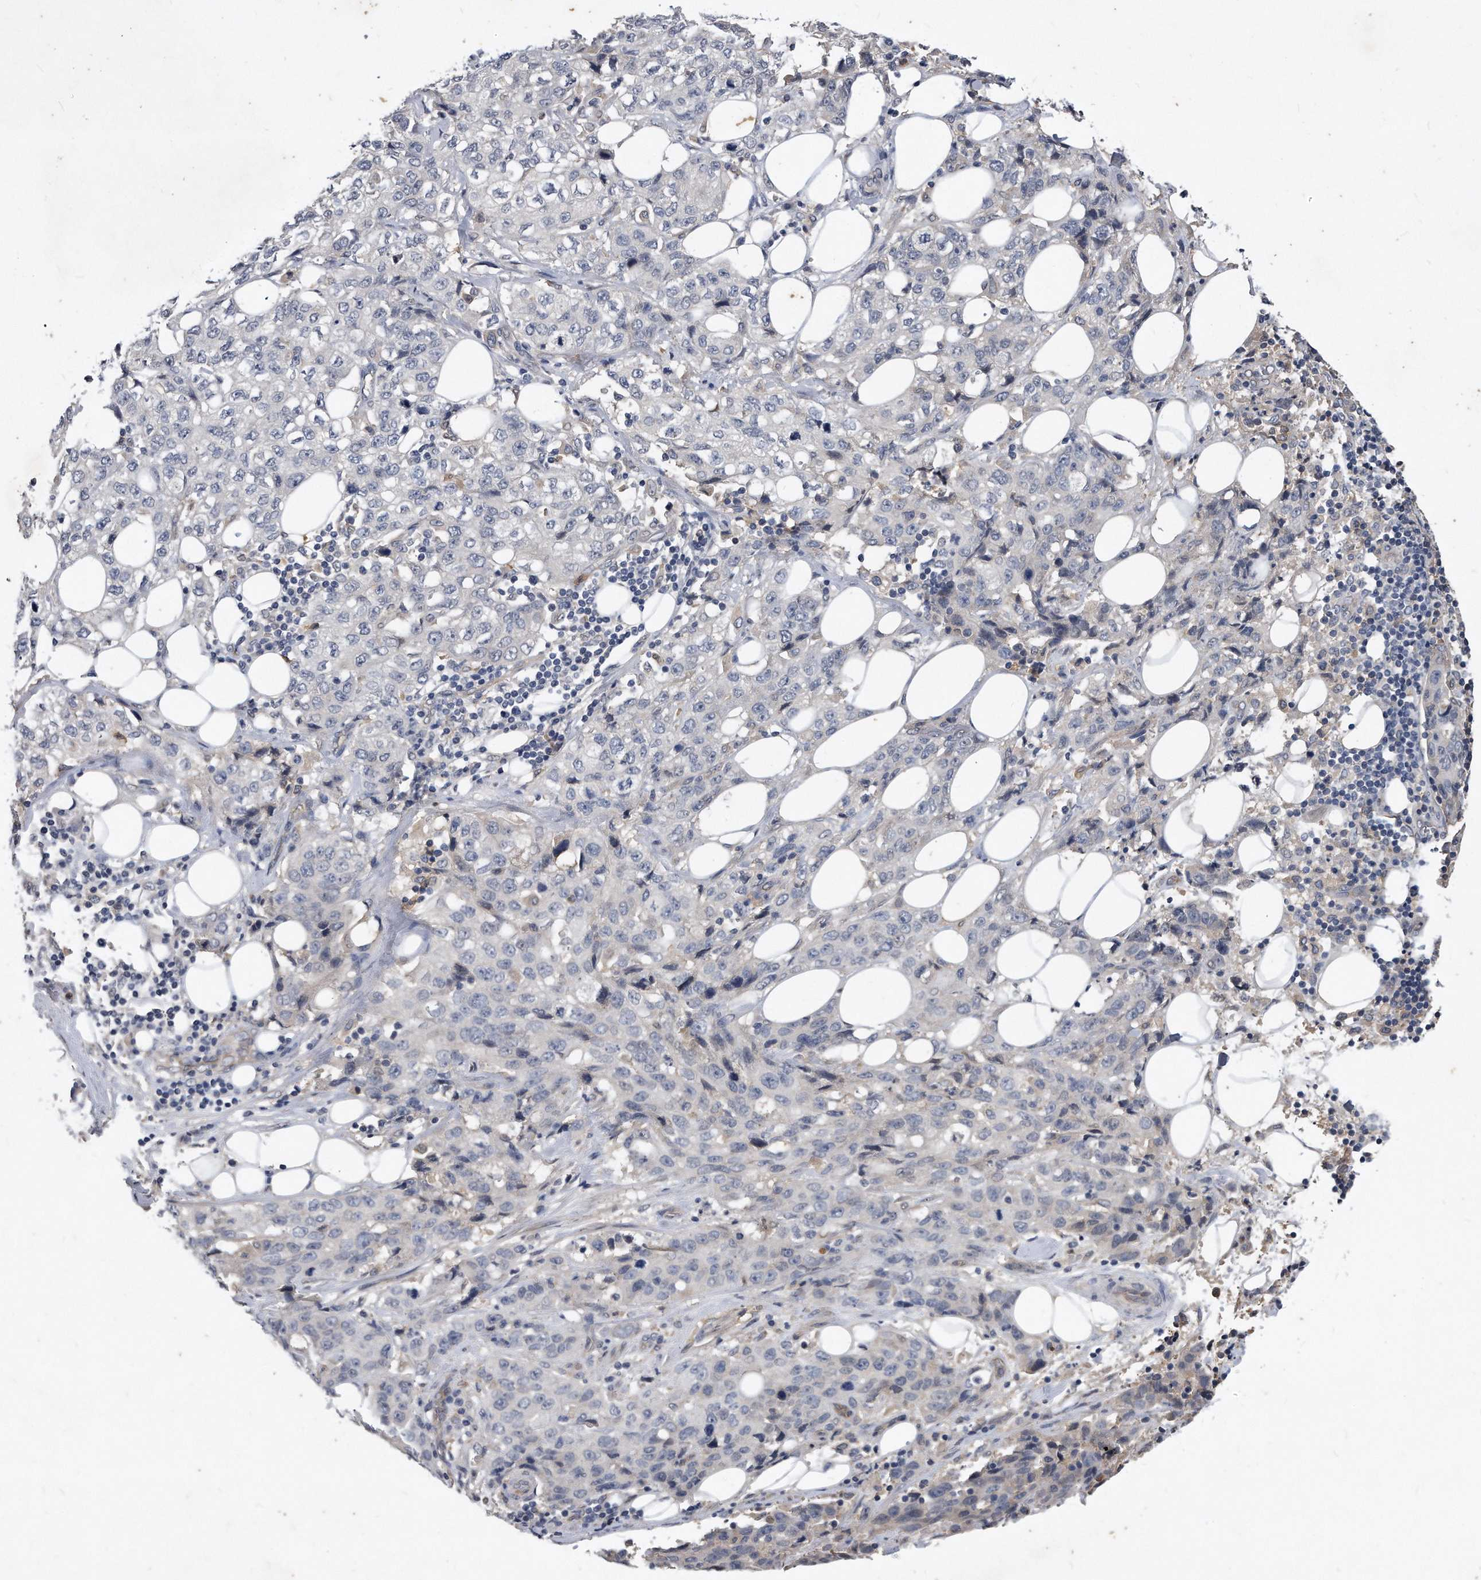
{"staining": {"intensity": "negative", "quantity": "none", "location": "none"}, "tissue": "stomach cancer", "cell_type": "Tumor cells", "image_type": "cancer", "snomed": [{"axis": "morphology", "description": "Adenocarcinoma, NOS"}, {"axis": "topography", "description": "Stomach"}], "caption": "Image shows no significant protein staining in tumor cells of adenocarcinoma (stomach).", "gene": "HOMER3", "patient": {"sex": "male", "age": 48}}